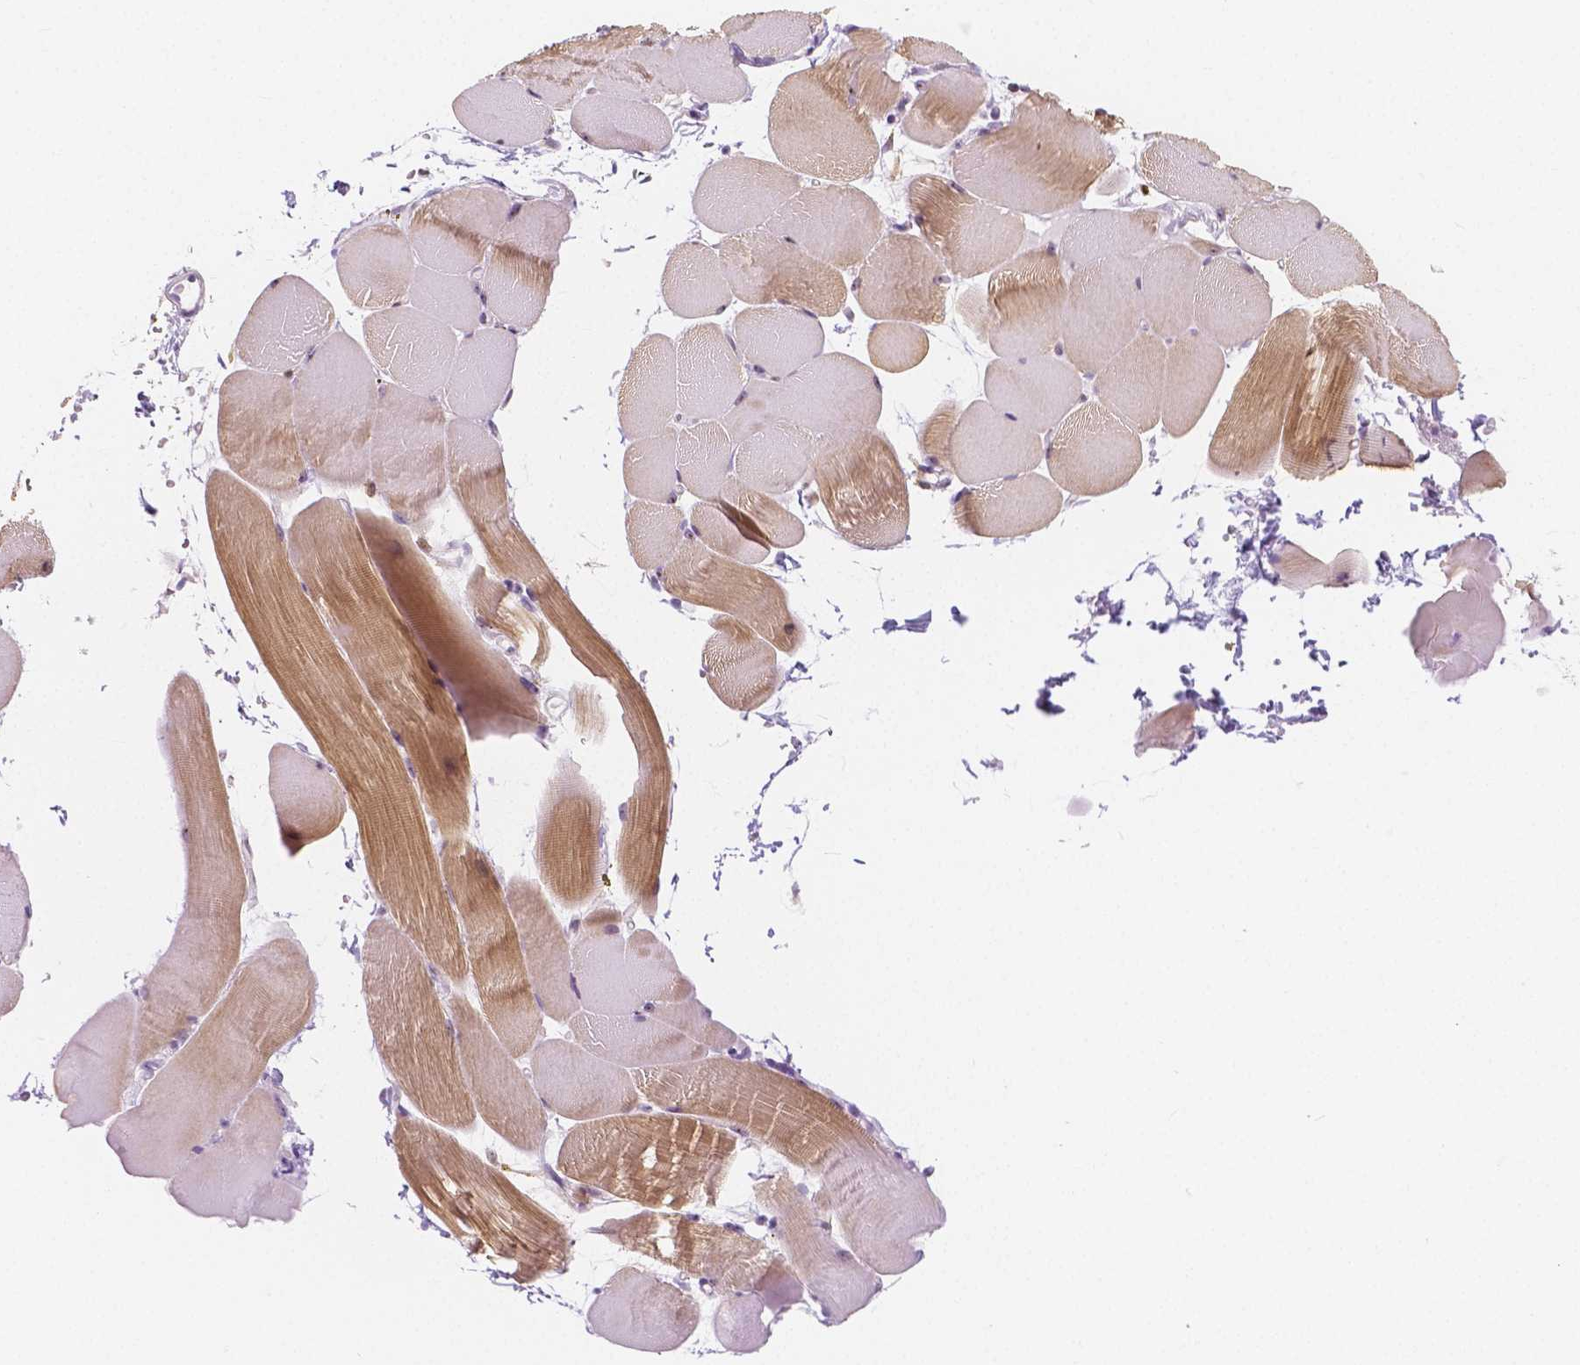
{"staining": {"intensity": "moderate", "quantity": "25%-75%", "location": "cytoplasmic/membranous"}, "tissue": "skeletal muscle", "cell_type": "Myocytes", "image_type": "normal", "snomed": [{"axis": "morphology", "description": "Normal tissue, NOS"}, {"axis": "topography", "description": "Skeletal muscle"}], "caption": "Immunohistochemistry of unremarkable human skeletal muscle displays medium levels of moderate cytoplasmic/membranous positivity in approximately 25%-75% of myocytes.", "gene": "NOLC1", "patient": {"sex": "female", "age": 37}}